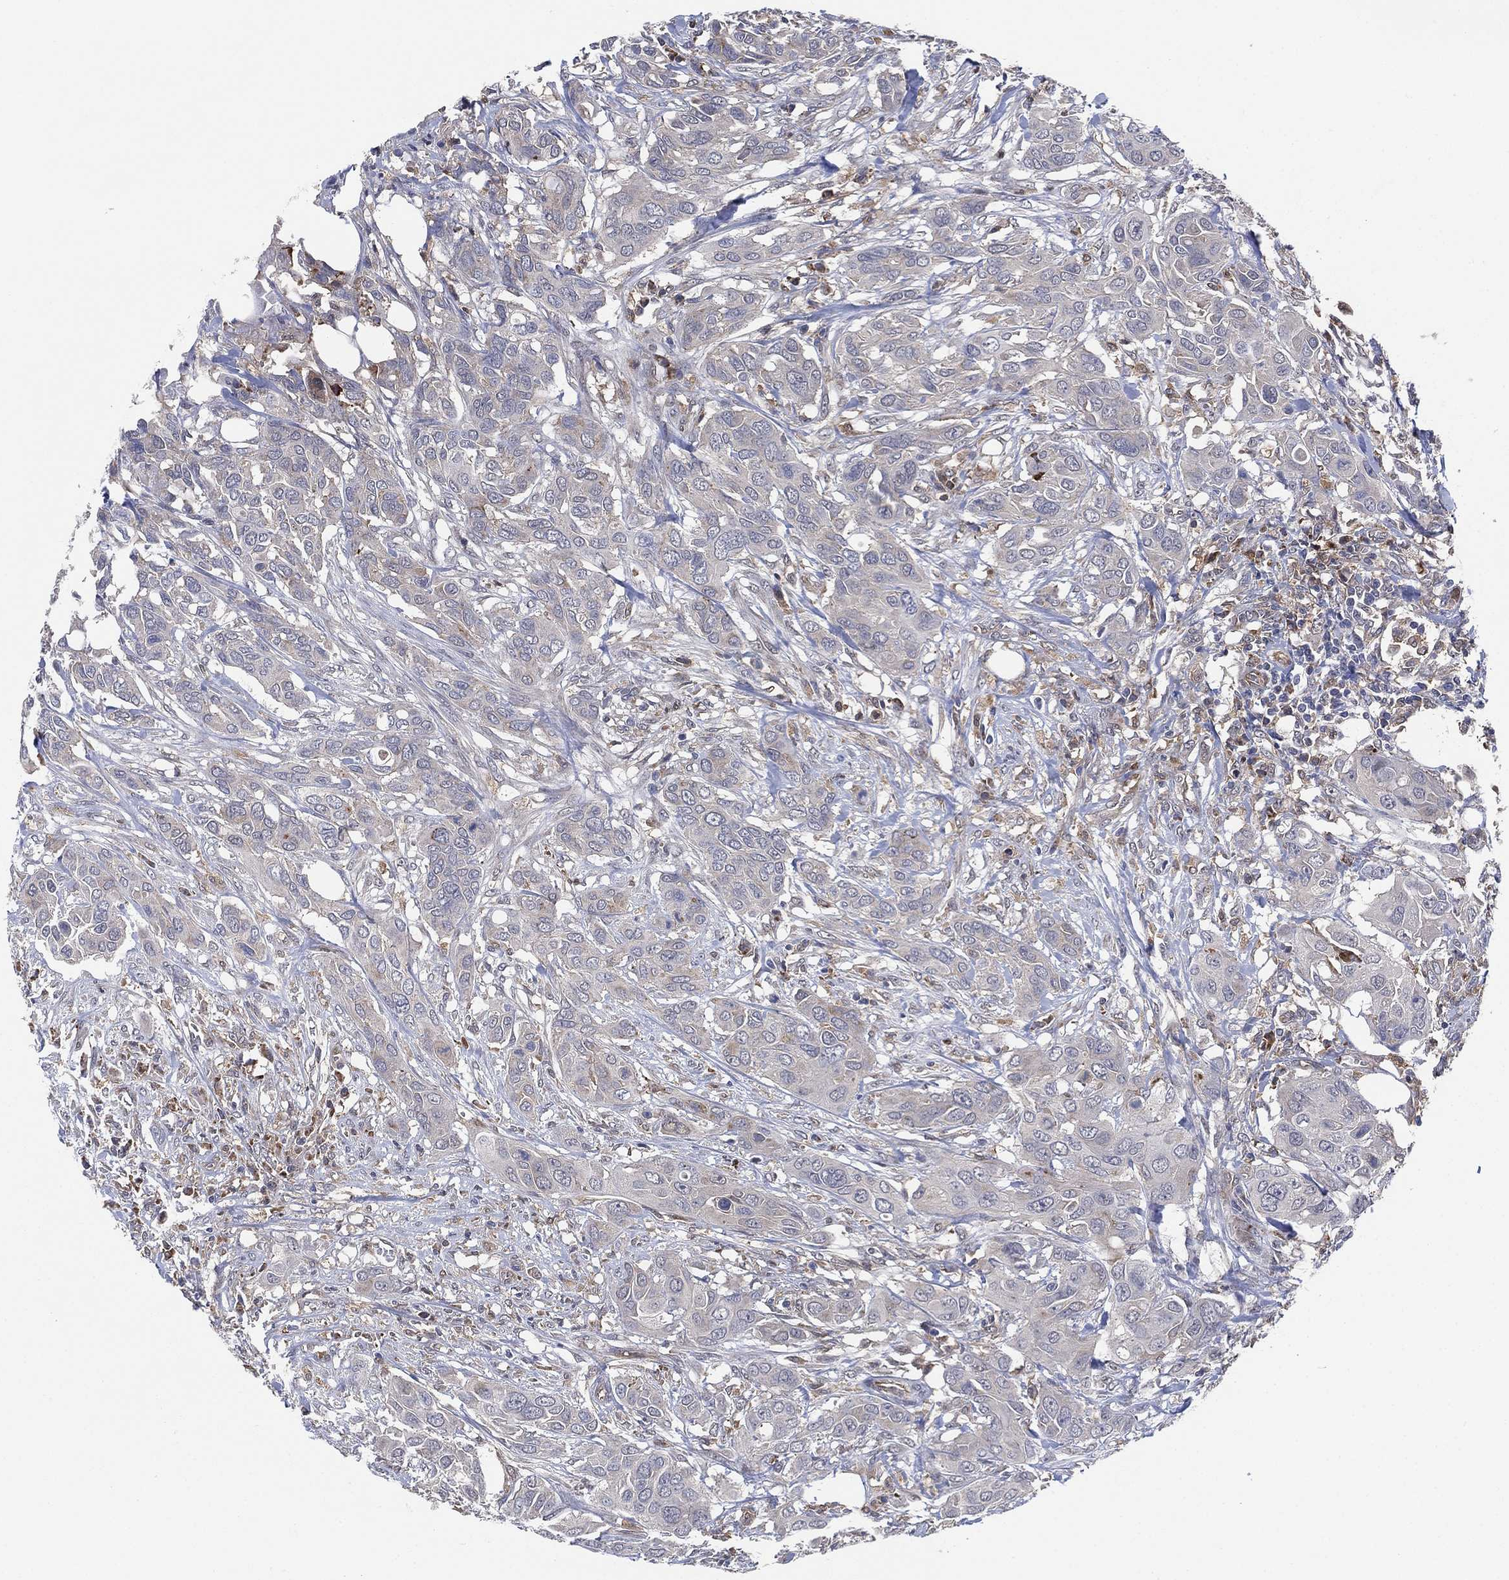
{"staining": {"intensity": "negative", "quantity": "none", "location": "none"}, "tissue": "urothelial cancer", "cell_type": "Tumor cells", "image_type": "cancer", "snomed": [{"axis": "morphology", "description": "Urothelial carcinoma, NOS"}, {"axis": "morphology", "description": "Urothelial carcinoma, High grade"}, {"axis": "topography", "description": "Urinary bladder"}], "caption": "Tumor cells are negative for protein expression in human high-grade urothelial carcinoma.", "gene": "FES", "patient": {"sex": "male", "age": 63}}